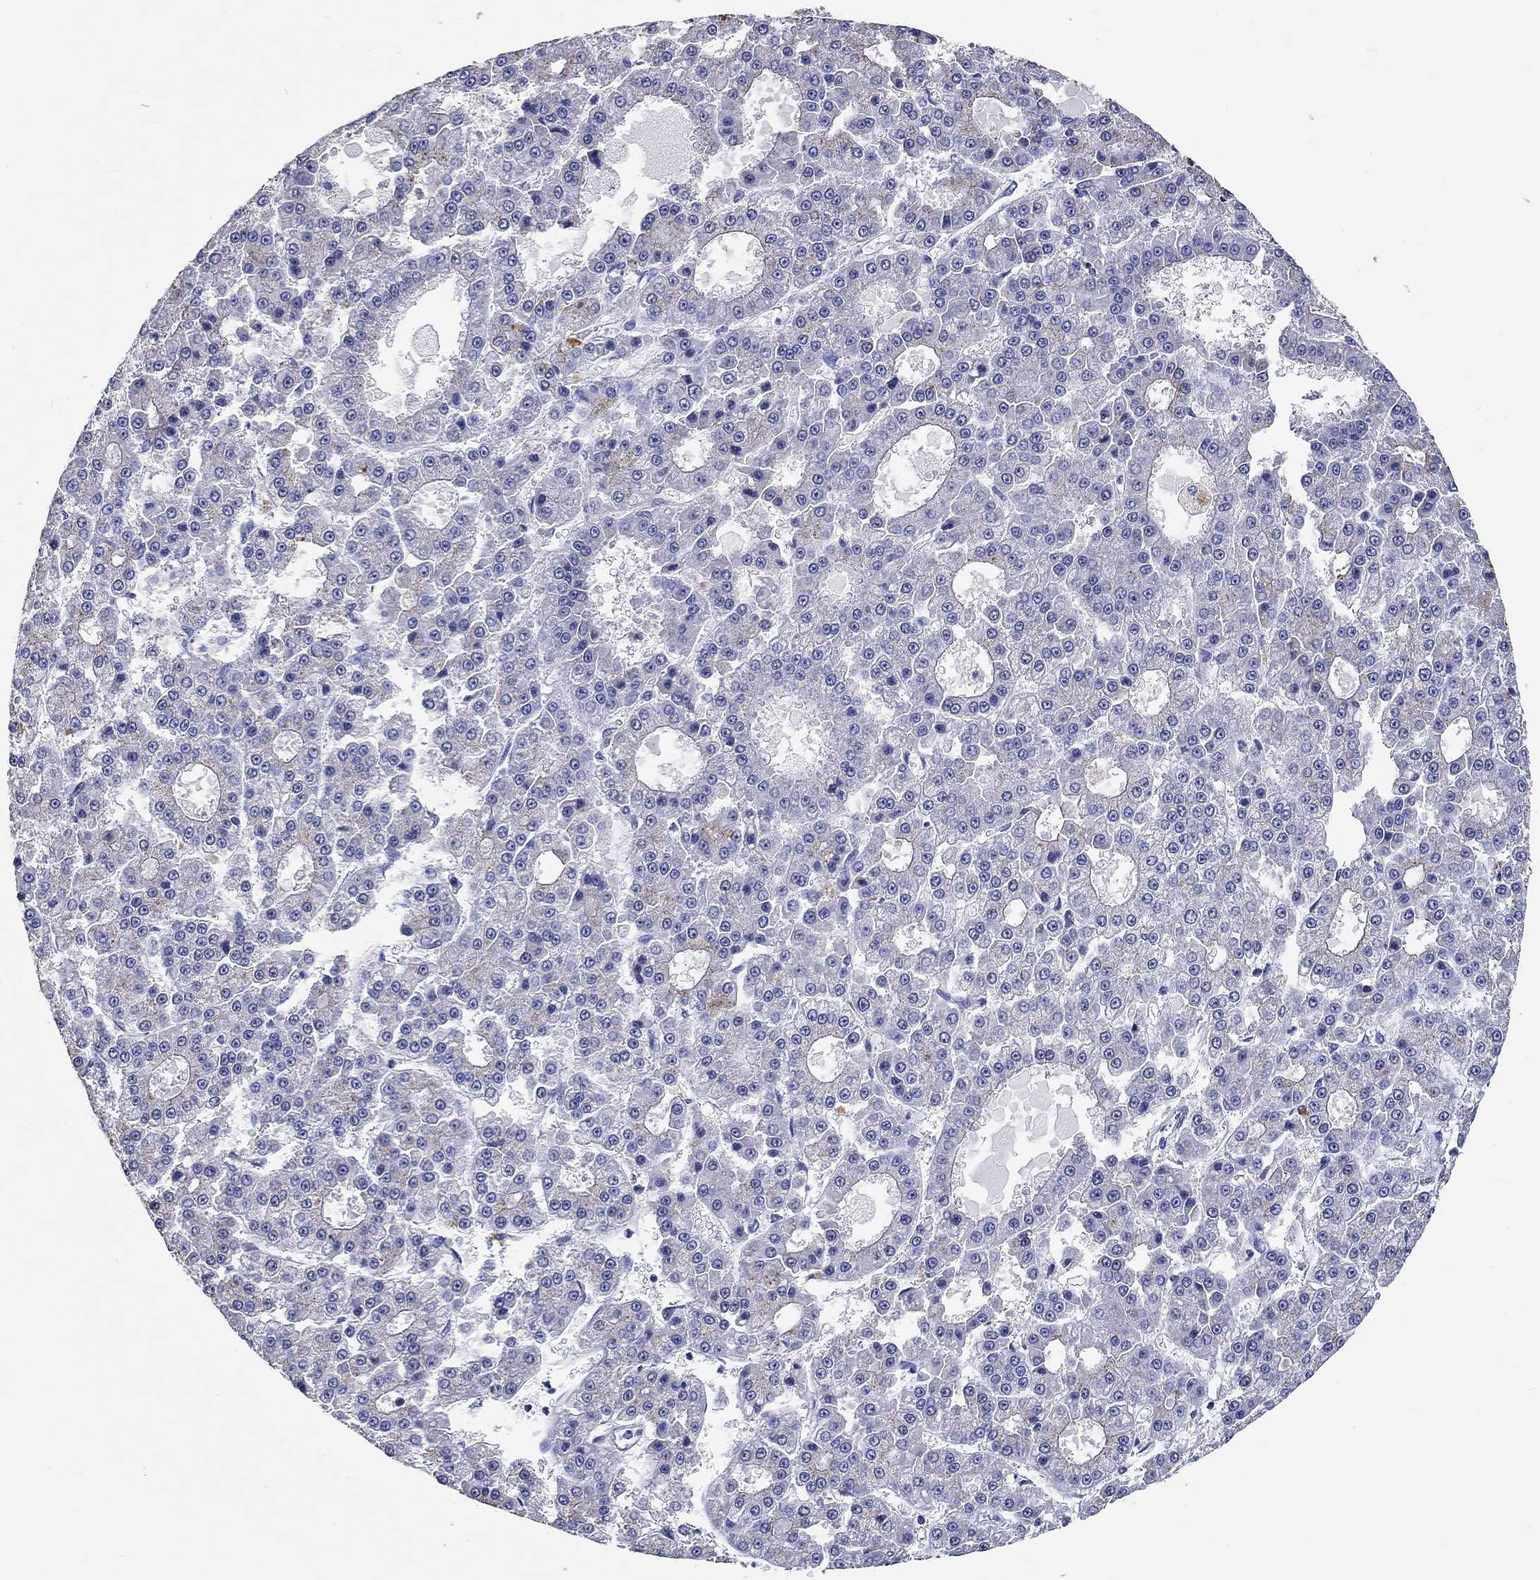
{"staining": {"intensity": "negative", "quantity": "none", "location": "none"}, "tissue": "liver cancer", "cell_type": "Tumor cells", "image_type": "cancer", "snomed": [{"axis": "morphology", "description": "Carcinoma, Hepatocellular, NOS"}, {"axis": "topography", "description": "Liver"}], "caption": "High magnification brightfield microscopy of liver hepatocellular carcinoma stained with DAB (brown) and counterstained with hematoxylin (blue): tumor cells show no significant positivity.", "gene": "GRIN1", "patient": {"sex": "male", "age": 70}}